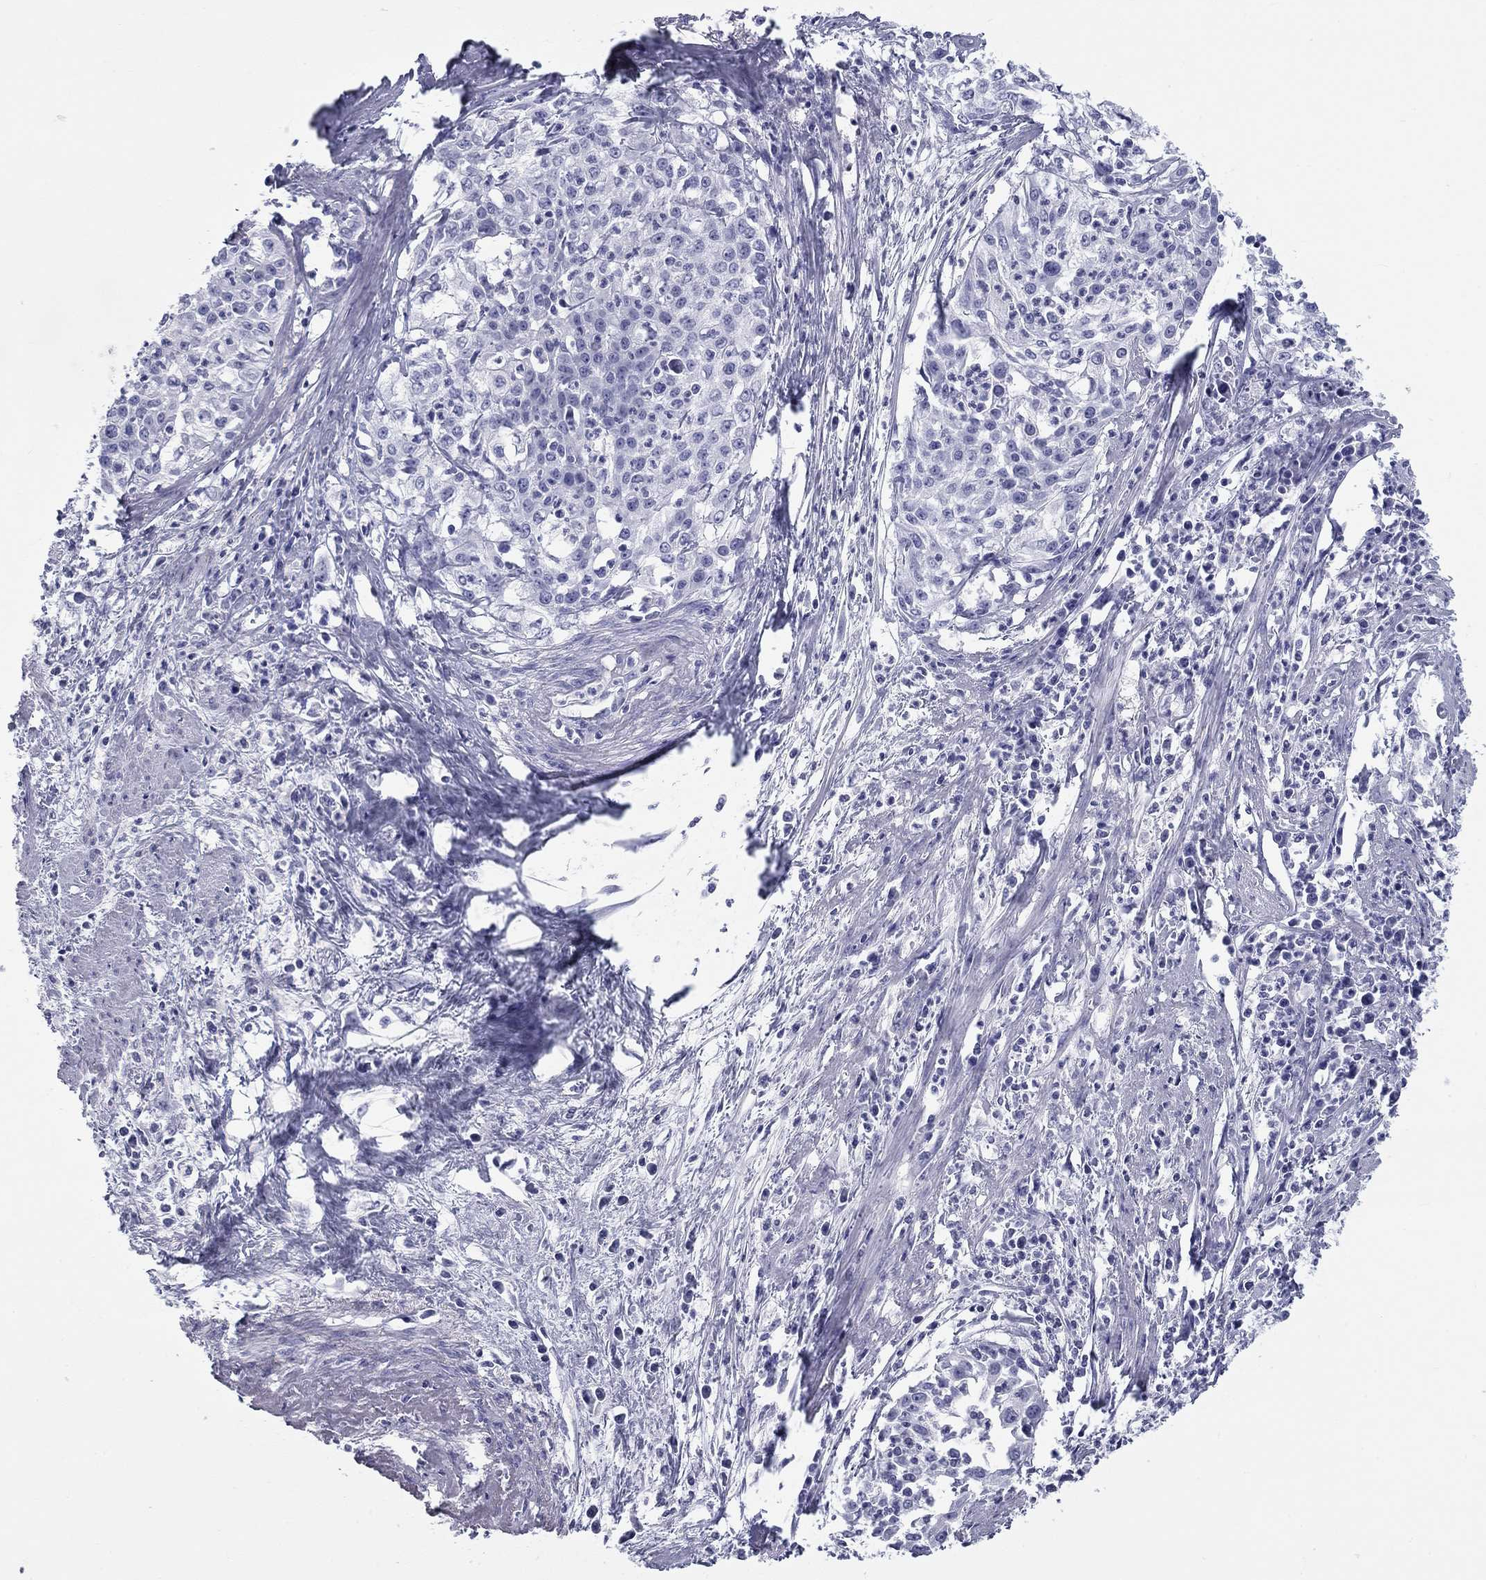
{"staining": {"intensity": "negative", "quantity": "none", "location": "none"}, "tissue": "cervical cancer", "cell_type": "Tumor cells", "image_type": "cancer", "snomed": [{"axis": "morphology", "description": "Squamous cell carcinoma, NOS"}, {"axis": "topography", "description": "Cervix"}], "caption": "Immunohistochemical staining of human squamous cell carcinoma (cervical) shows no significant expression in tumor cells.", "gene": "DNALI1", "patient": {"sex": "female", "age": 39}}